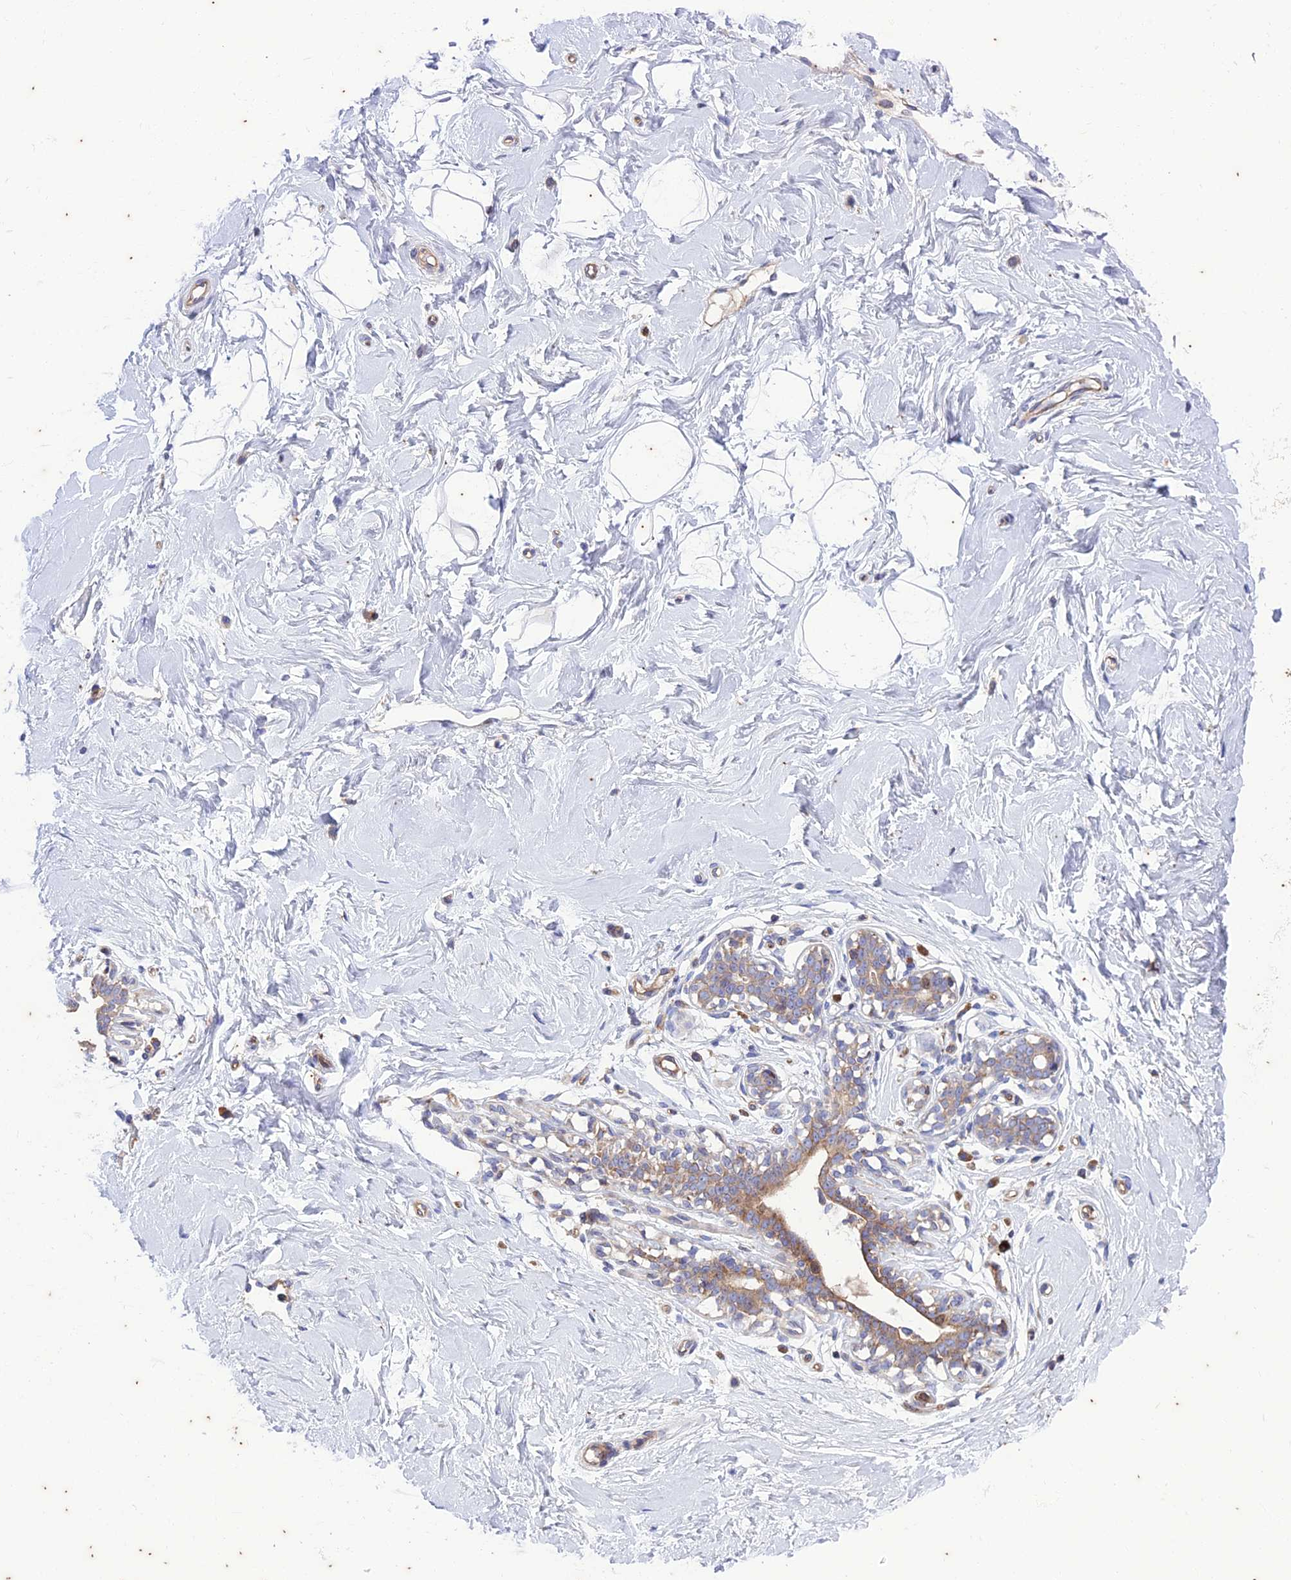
{"staining": {"intensity": "negative", "quantity": "none", "location": "none"}, "tissue": "breast", "cell_type": "Adipocytes", "image_type": "normal", "snomed": [{"axis": "morphology", "description": "Normal tissue, NOS"}, {"axis": "morphology", "description": "Adenoma, NOS"}, {"axis": "topography", "description": "Breast"}], "caption": "An image of human breast is negative for staining in adipocytes.", "gene": "PIMREG", "patient": {"sex": "female", "age": 23}}